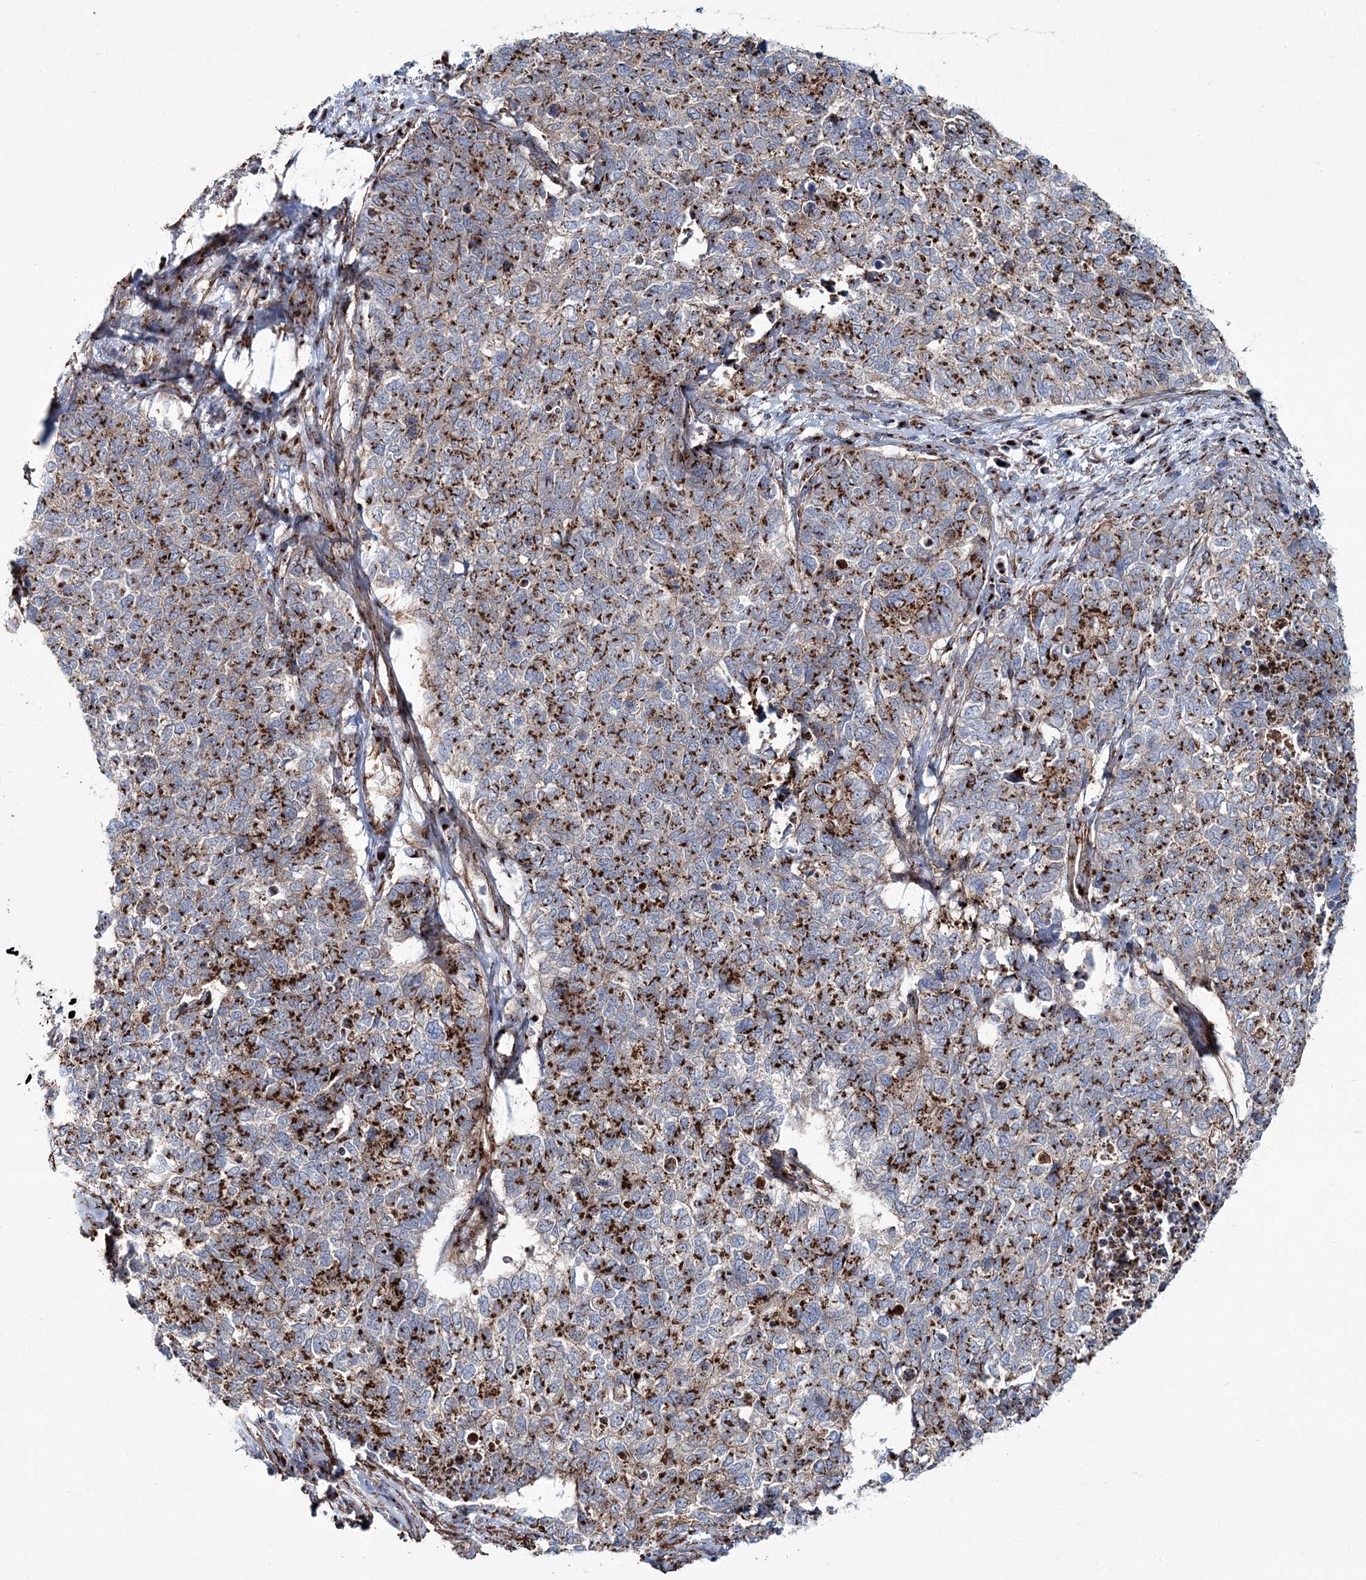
{"staining": {"intensity": "strong", "quantity": ">75%", "location": "cytoplasmic/membranous"}, "tissue": "cervical cancer", "cell_type": "Tumor cells", "image_type": "cancer", "snomed": [{"axis": "morphology", "description": "Squamous cell carcinoma, NOS"}, {"axis": "topography", "description": "Cervix"}], "caption": "Human cervical cancer stained with a brown dye shows strong cytoplasmic/membranous positive expression in approximately >75% of tumor cells.", "gene": "MAN1A2", "patient": {"sex": "female", "age": 63}}